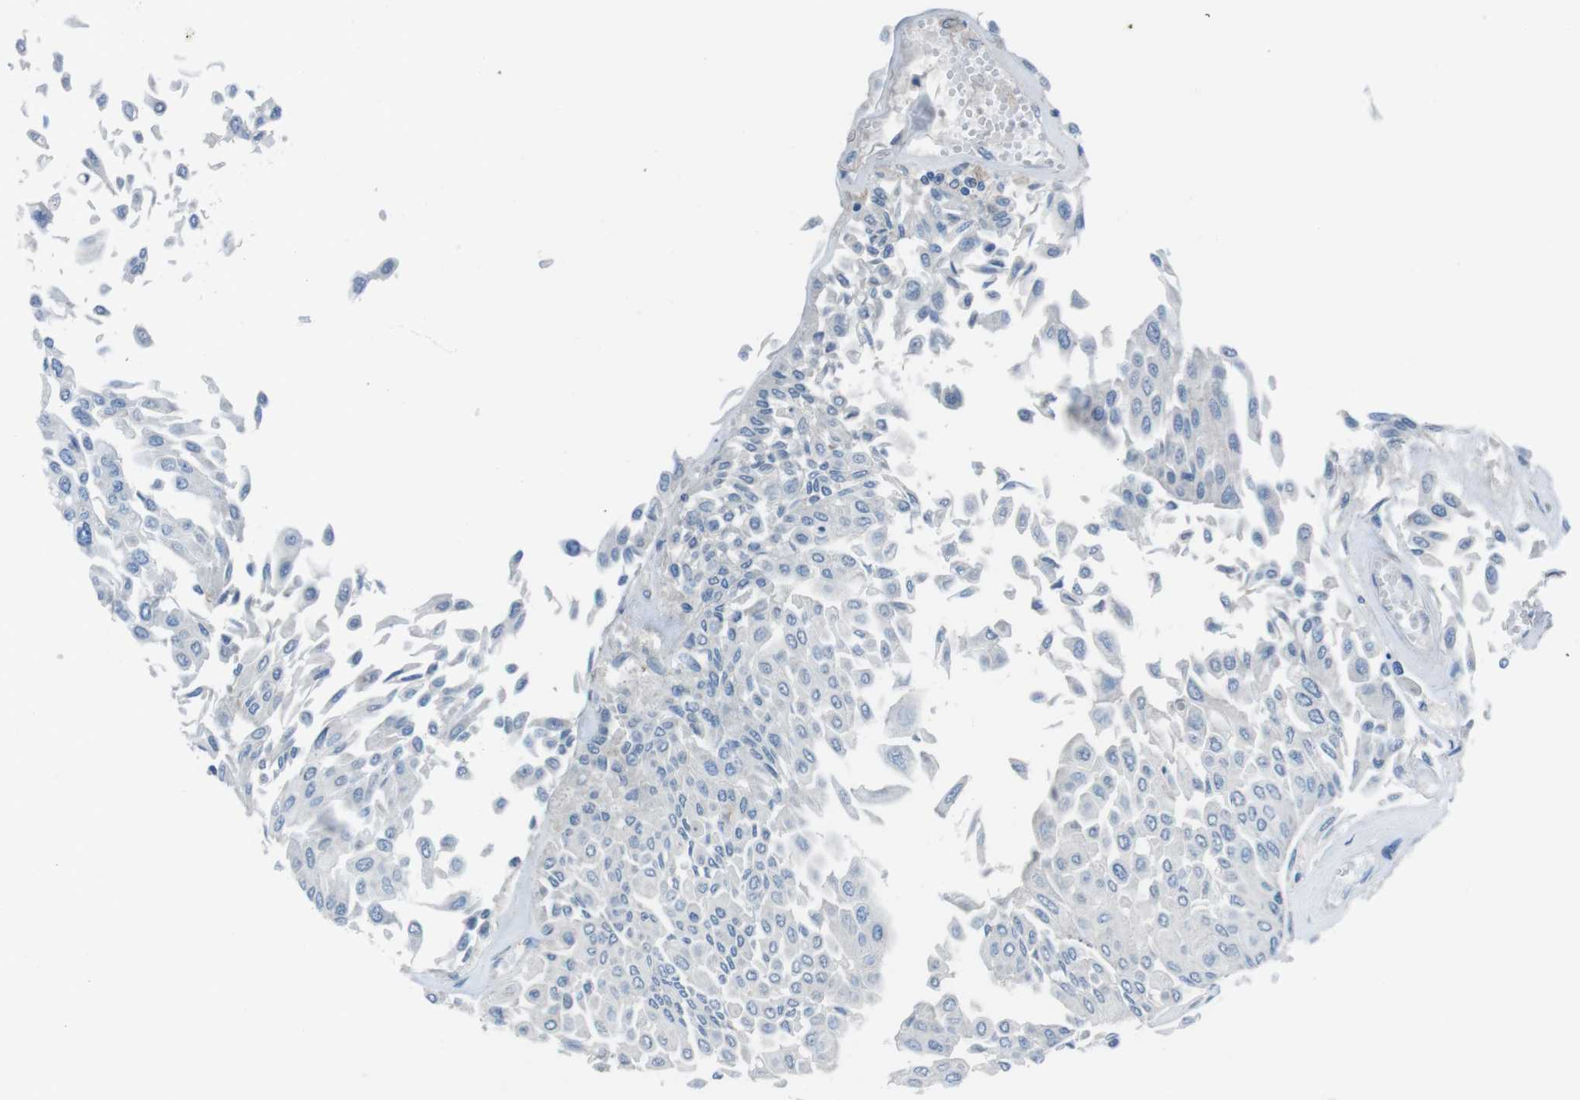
{"staining": {"intensity": "negative", "quantity": "none", "location": "none"}, "tissue": "urothelial cancer", "cell_type": "Tumor cells", "image_type": "cancer", "snomed": [{"axis": "morphology", "description": "Urothelial carcinoma, Low grade"}, {"axis": "topography", "description": "Urinary bladder"}], "caption": "IHC photomicrograph of neoplastic tissue: urothelial carcinoma (low-grade) stained with DAB (3,3'-diaminobenzidine) demonstrates no significant protein positivity in tumor cells.", "gene": "CYP2C8", "patient": {"sex": "male", "age": 67}}